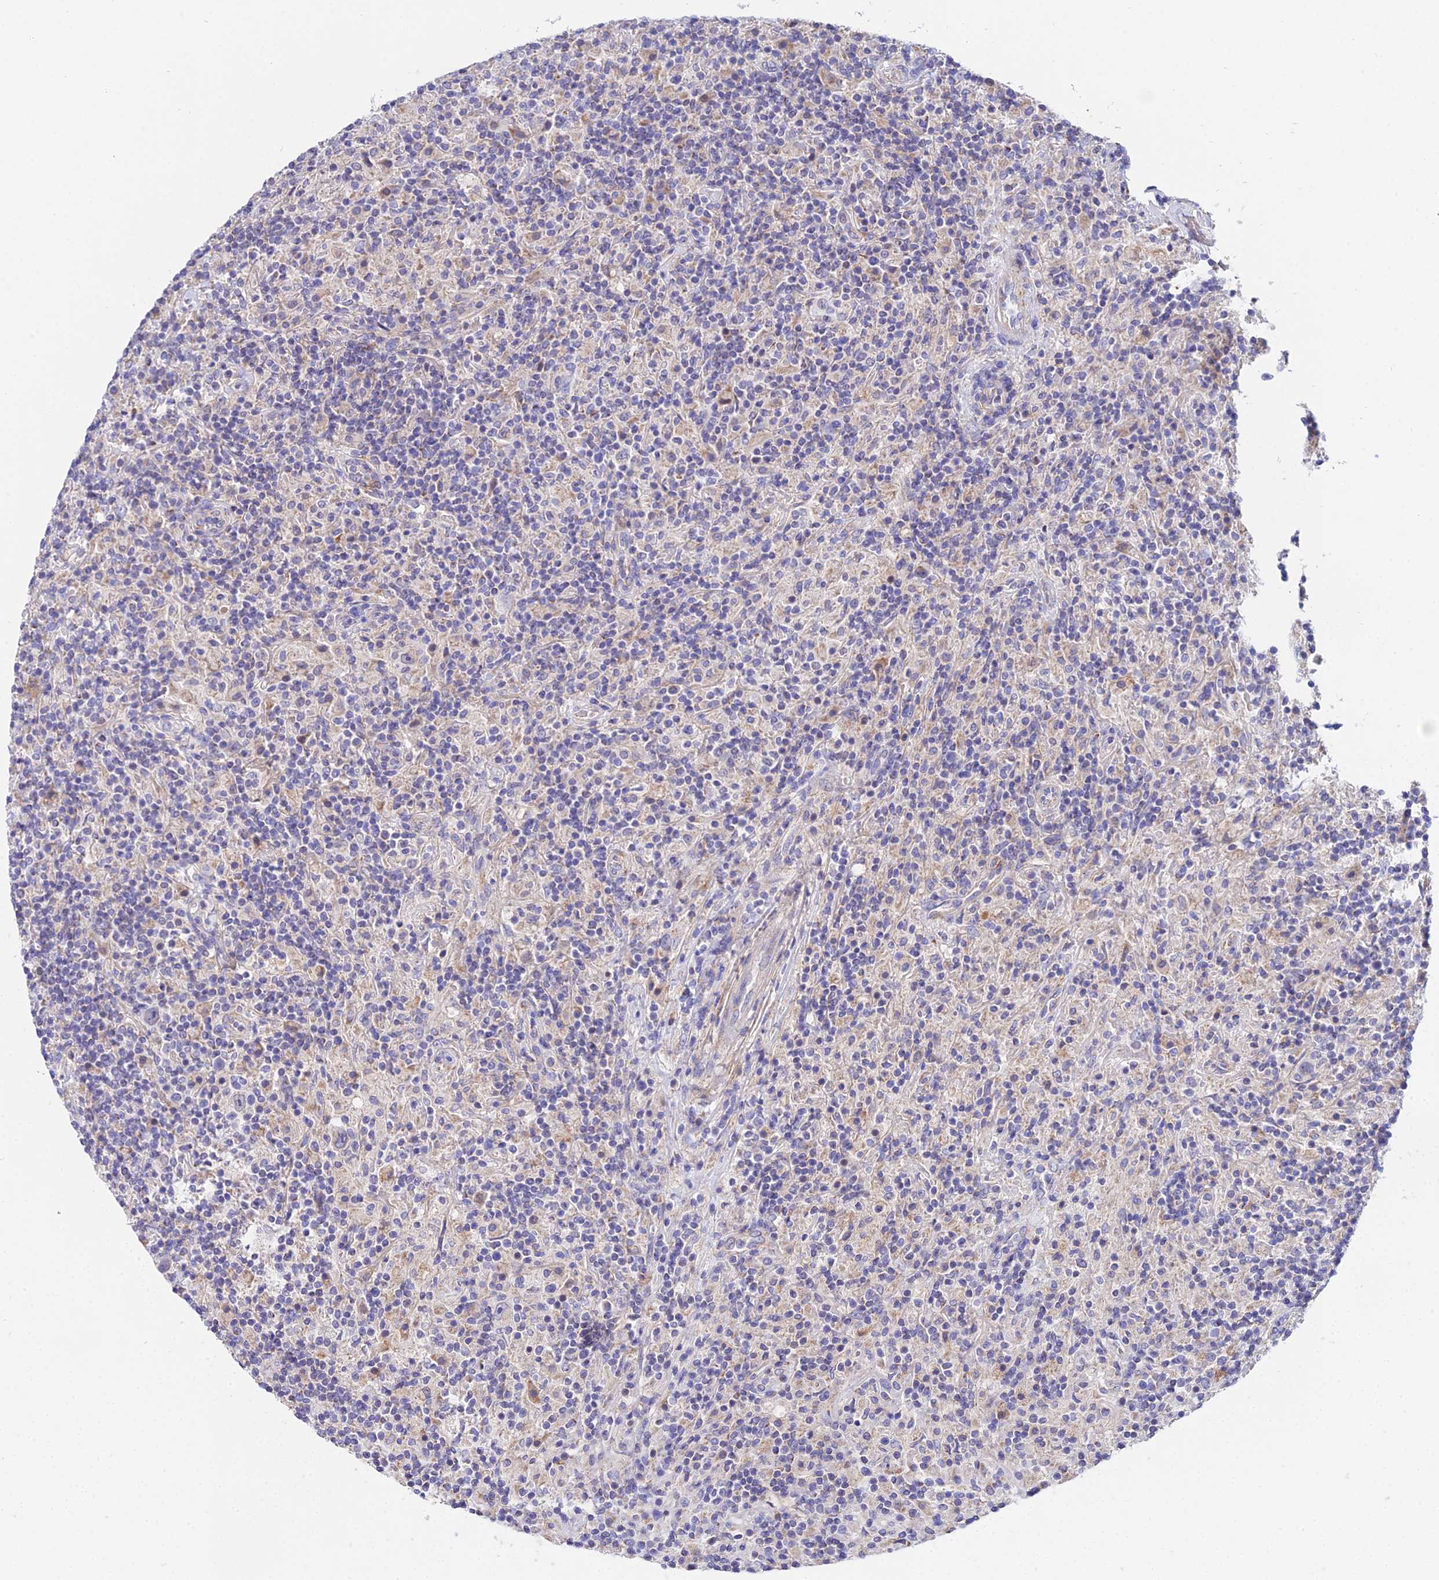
{"staining": {"intensity": "negative", "quantity": "none", "location": "none"}, "tissue": "lymphoma", "cell_type": "Tumor cells", "image_type": "cancer", "snomed": [{"axis": "morphology", "description": "Hodgkin's disease, NOS"}, {"axis": "topography", "description": "Lymph node"}], "caption": "Hodgkin's disease was stained to show a protein in brown. There is no significant expression in tumor cells. (IHC, brightfield microscopy, high magnification).", "gene": "PPP2R2C", "patient": {"sex": "male", "age": 70}}